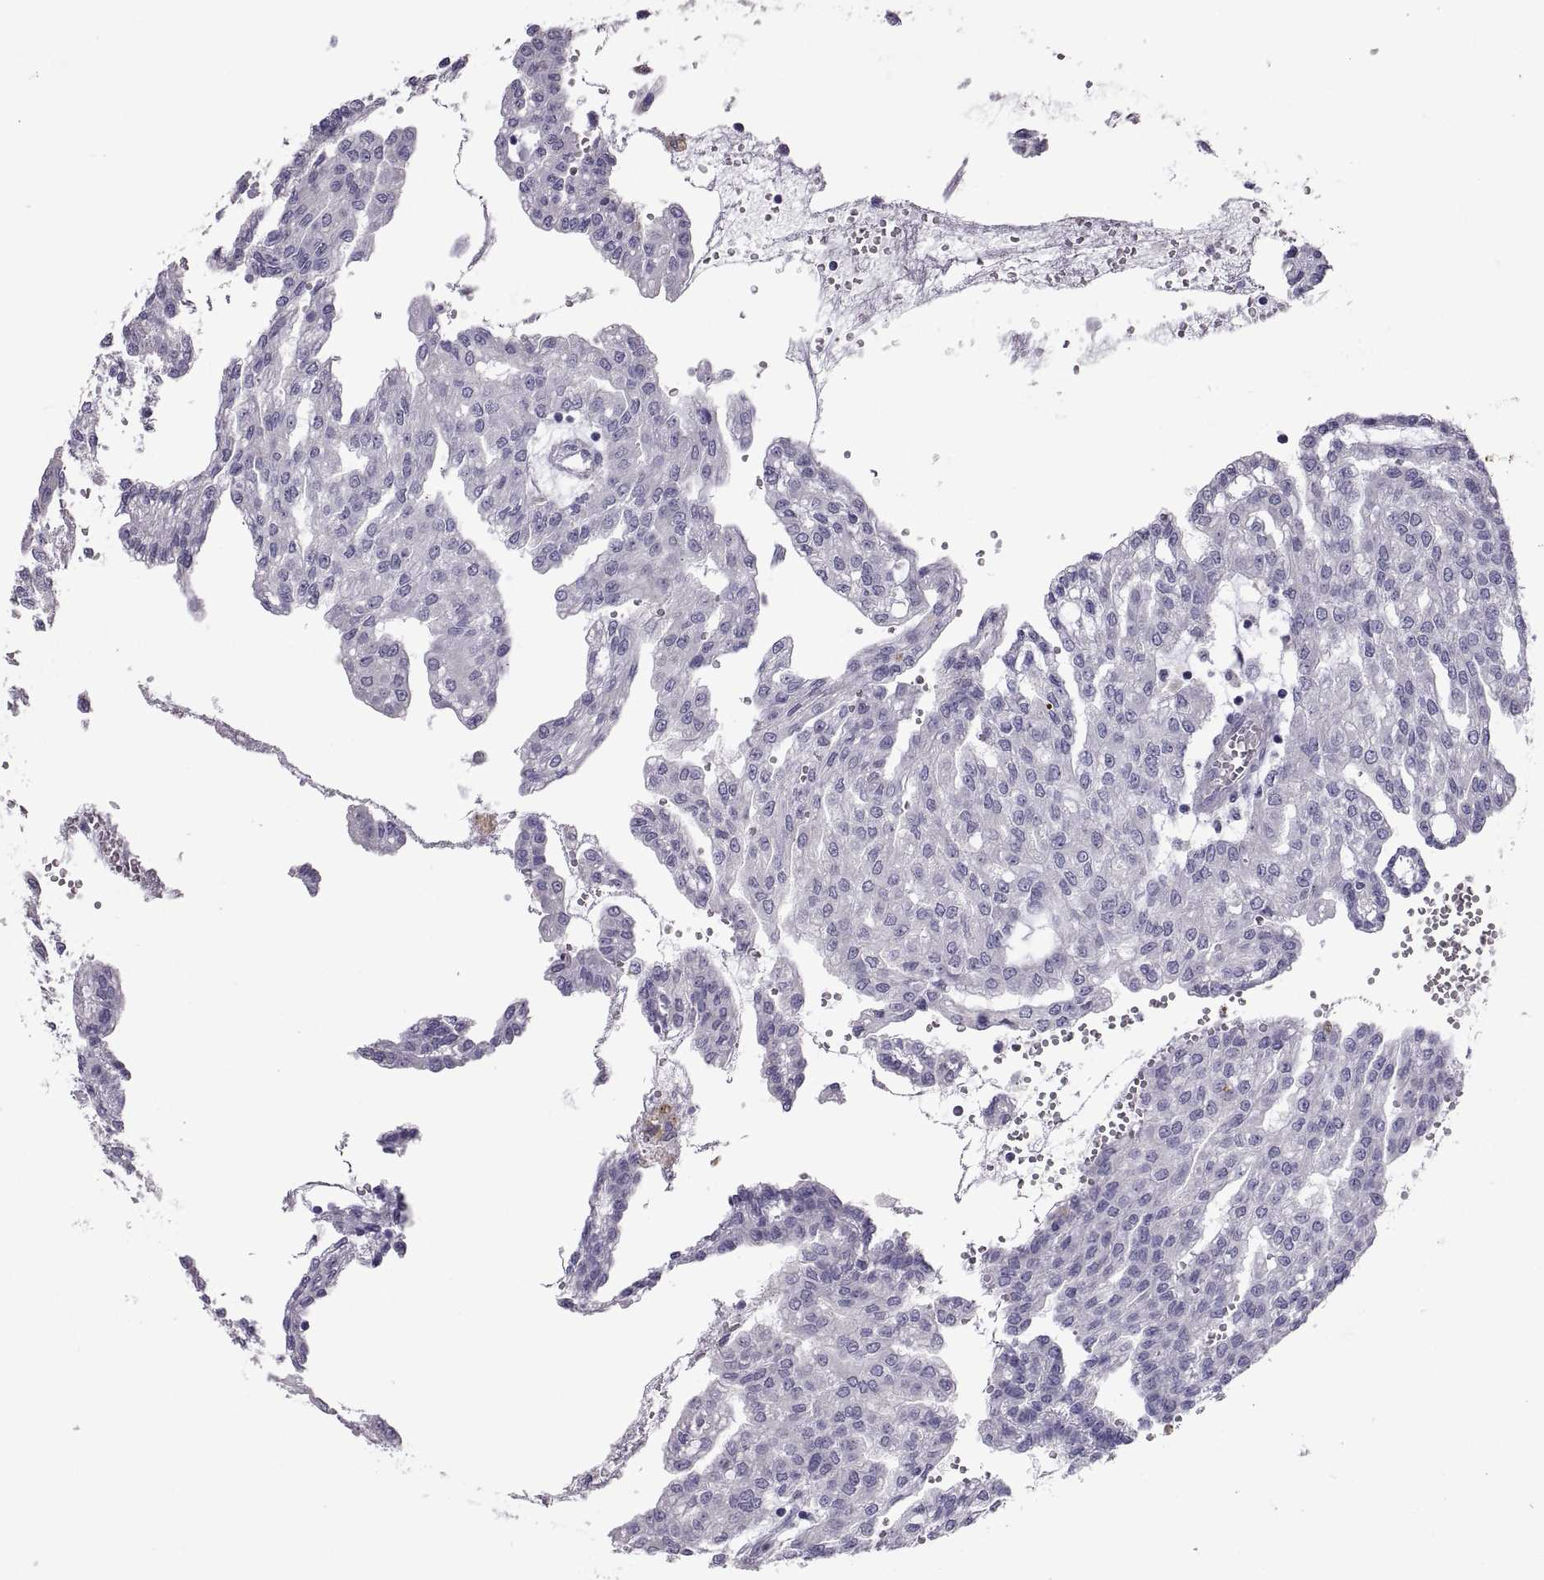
{"staining": {"intensity": "negative", "quantity": "none", "location": "none"}, "tissue": "renal cancer", "cell_type": "Tumor cells", "image_type": "cancer", "snomed": [{"axis": "morphology", "description": "Adenocarcinoma, NOS"}, {"axis": "topography", "description": "Kidney"}], "caption": "Adenocarcinoma (renal) was stained to show a protein in brown. There is no significant positivity in tumor cells.", "gene": "IGSF1", "patient": {"sex": "male", "age": 63}}